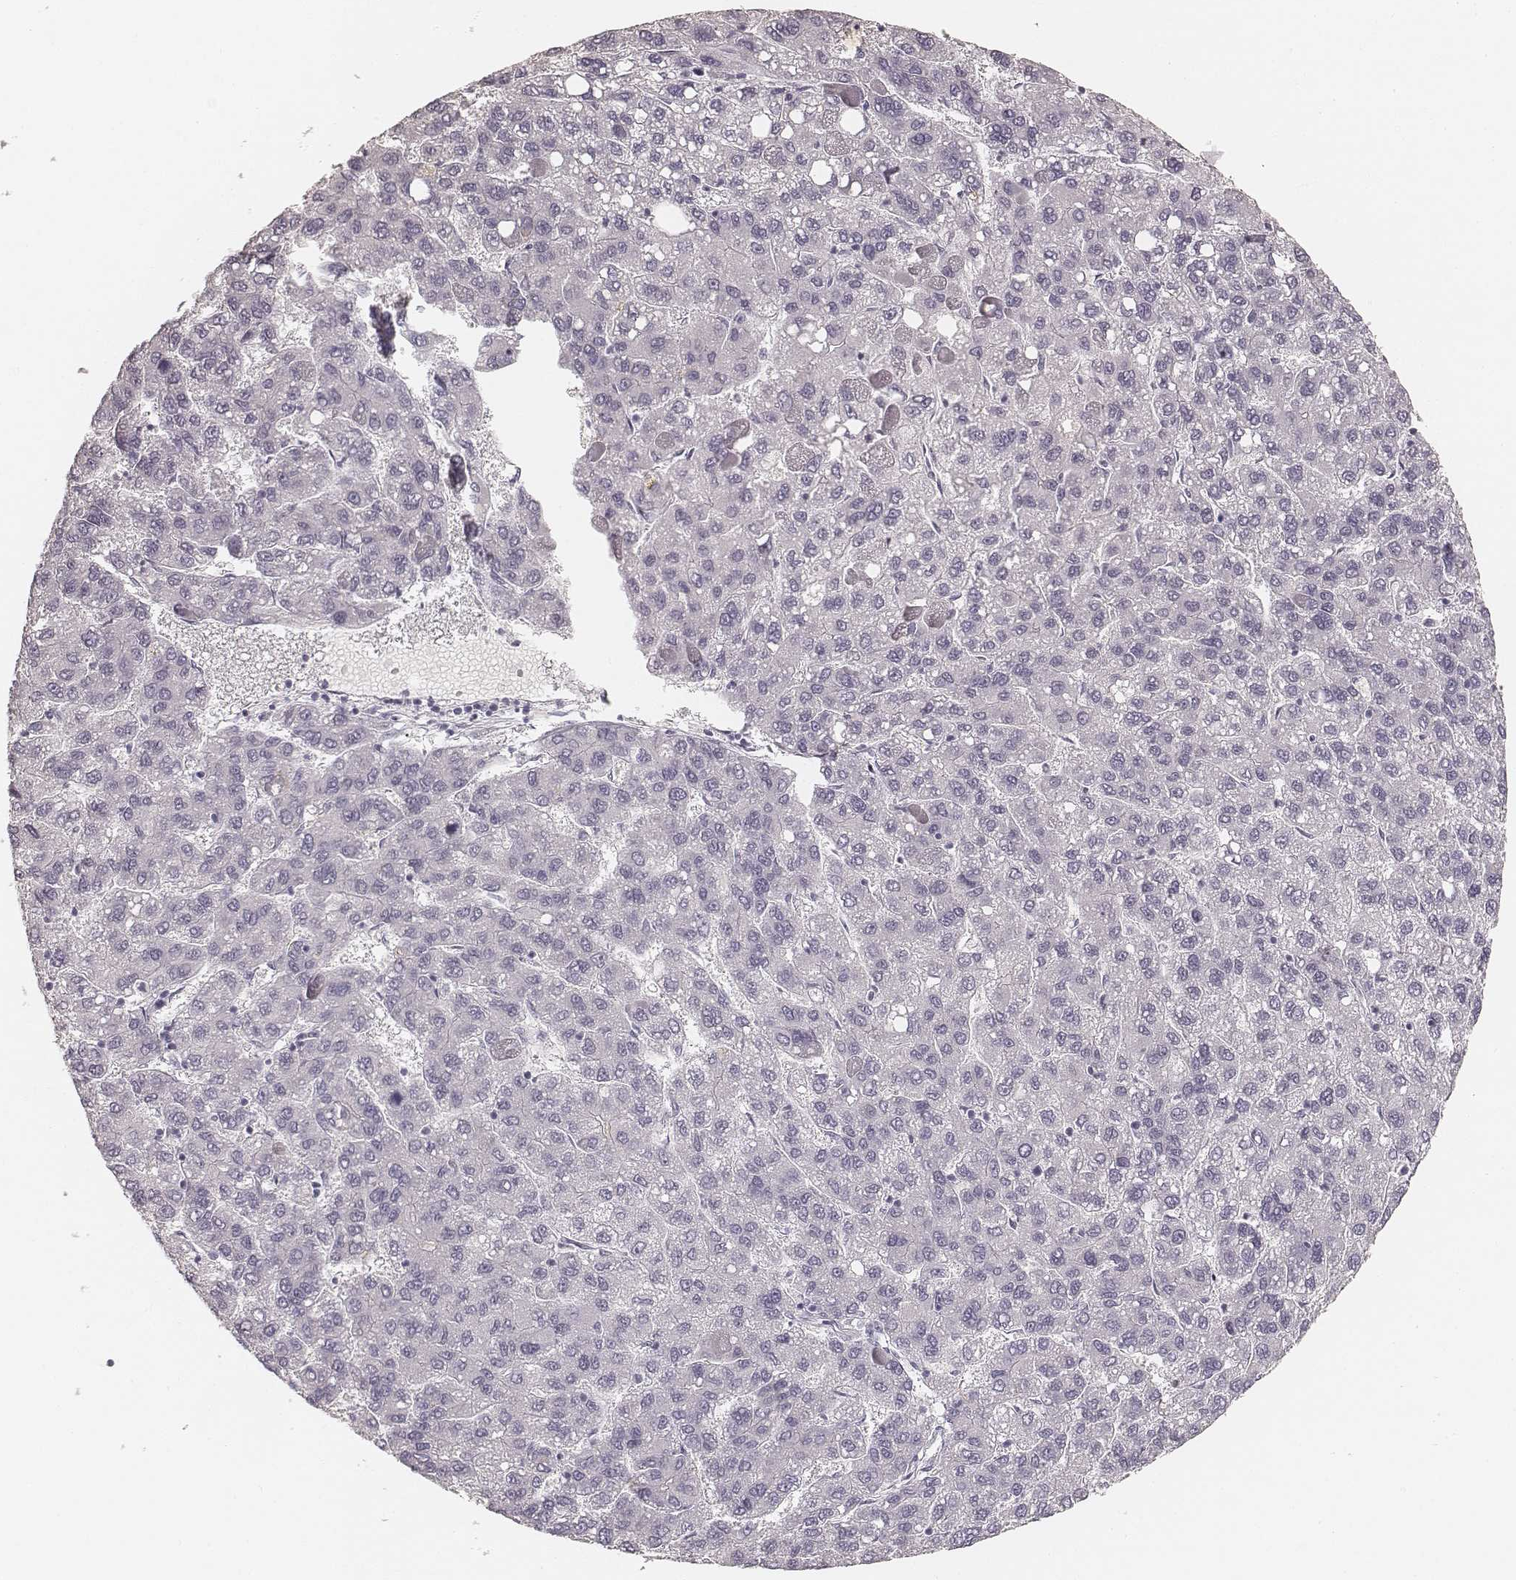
{"staining": {"intensity": "negative", "quantity": "none", "location": "none"}, "tissue": "liver cancer", "cell_type": "Tumor cells", "image_type": "cancer", "snomed": [{"axis": "morphology", "description": "Carcinoma, Hepatocellular, NOS"}, {"axis": "topography", "description": "Liver"}], "caption": "High magnification brightfield microscopy of liver cancer stained with DAB (3,3'-diaminobenzidine) (brown) and counterstained with hematoxylin (blue): tumor cells show no significant positivity. The staining was performed using DAB (3,3'-diaminobenzidine) to visualize the protein expression in brown, while the nuclei were stained in blue with hematoxylin (Magnification: 20x).", "gene": "HNF4G", "patient": {"sex": "female", "age": 82}}